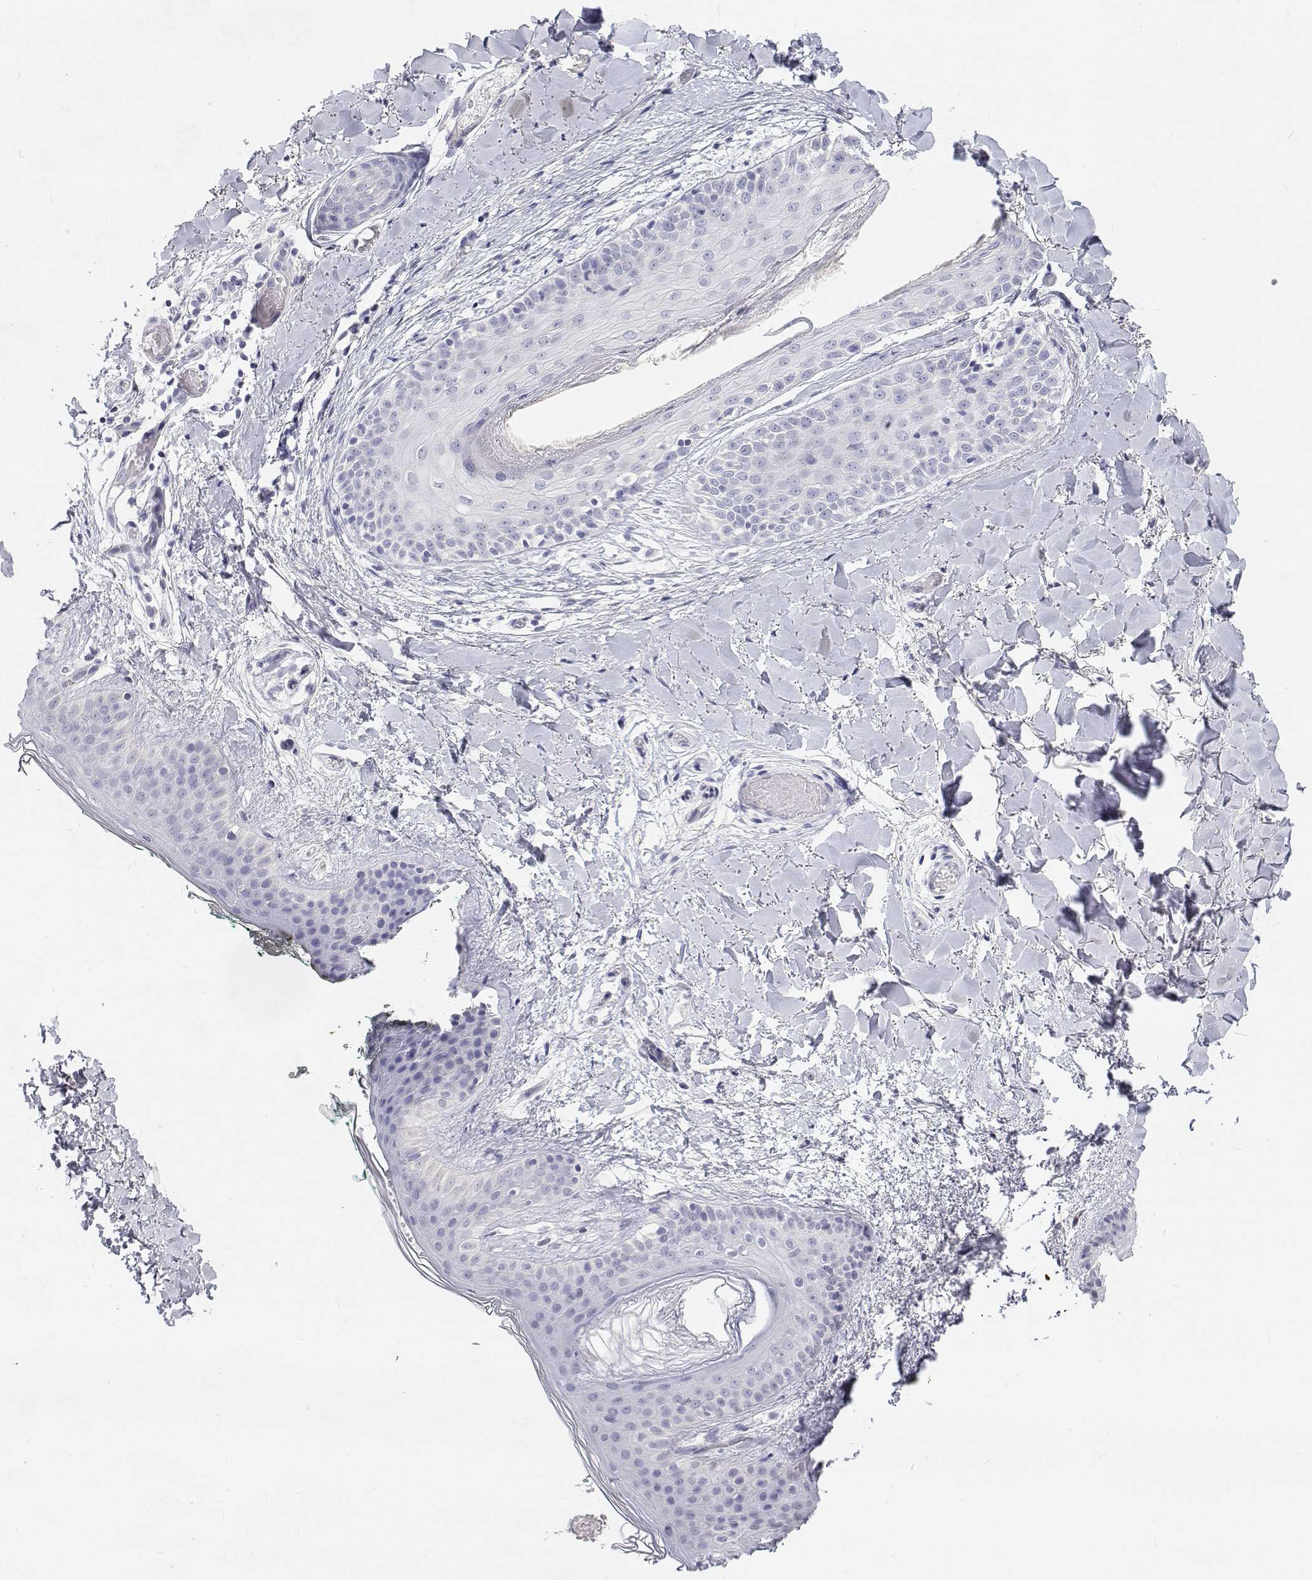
{"staining": {"intensity": "negative", "quantity": "none", "location": "none"}, "tissue": "skin", "cell_type": "Fibroblasts", "image_type": "normal", "snomed": [{"axis": "morphology", "description": "Normal tissue, NOS"}, {"axis": "topography", "description": "Skin"}], "caption": "An IHC micrograph of normal skin is shown. There is no staining in fibroblasts of skin.", "gene": "NCR2", "patient": {"sex": "female", "age": 34}}